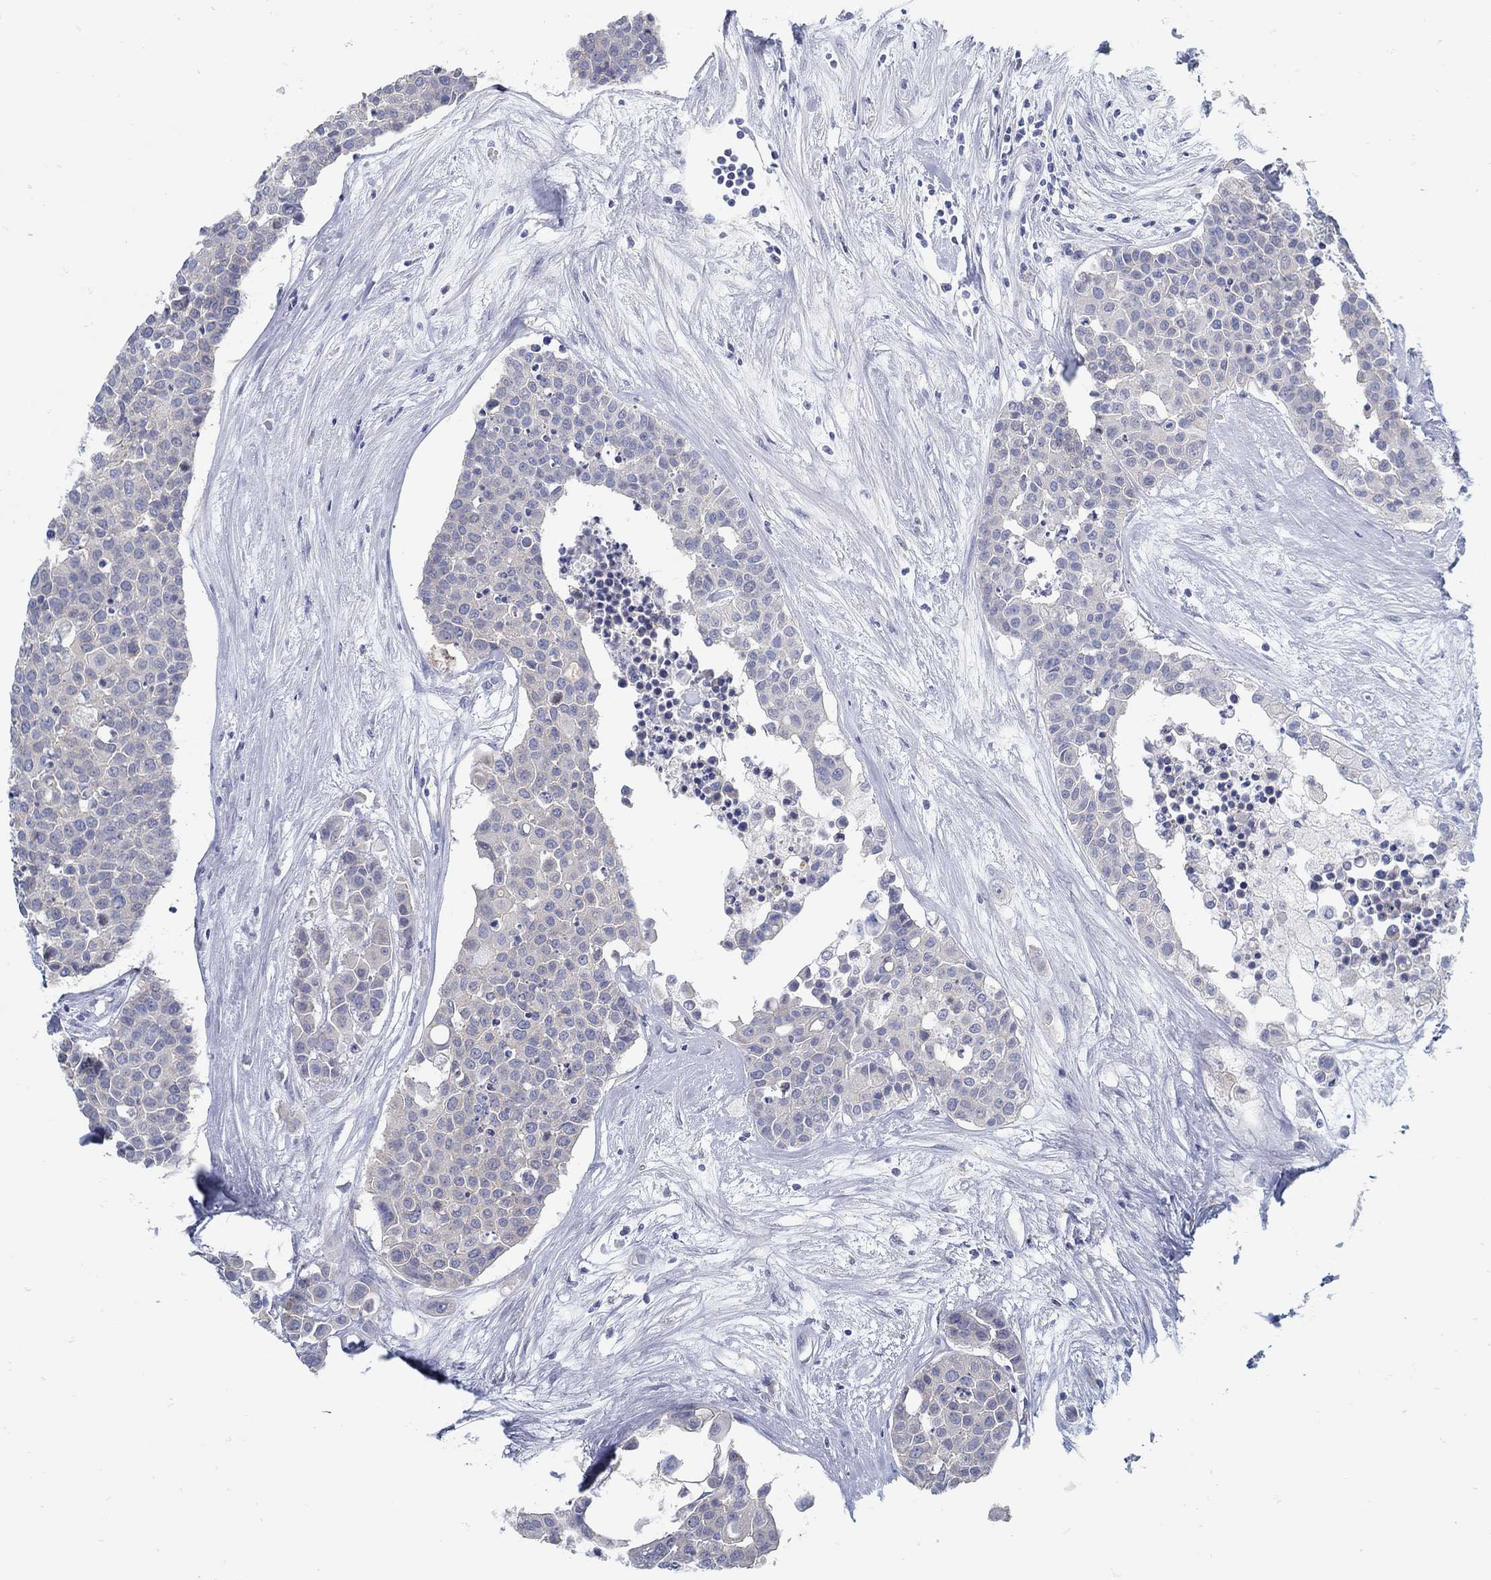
{"staining": {"intensity": "negative", "quantity": "none", "location": "none"}, "tissue": "carcinoid", "cell_type": "Tumor cells", "image_type": "cancer", "snomed": [{"axis": "morphology", "description": "Carcinoid, malignant, NOS"}, {"axis": "topography", "description": "Colon"}], "caption": "Immunohistochemistry histopathology image of neoplastic tissue: human carcinoid stained with DAB (3,3'-diaminobenzidine) reveals no significant protein positivity in tumor cells.", "gene": "ZFAND4", "patient": {"sex": "male", "age": 81}}